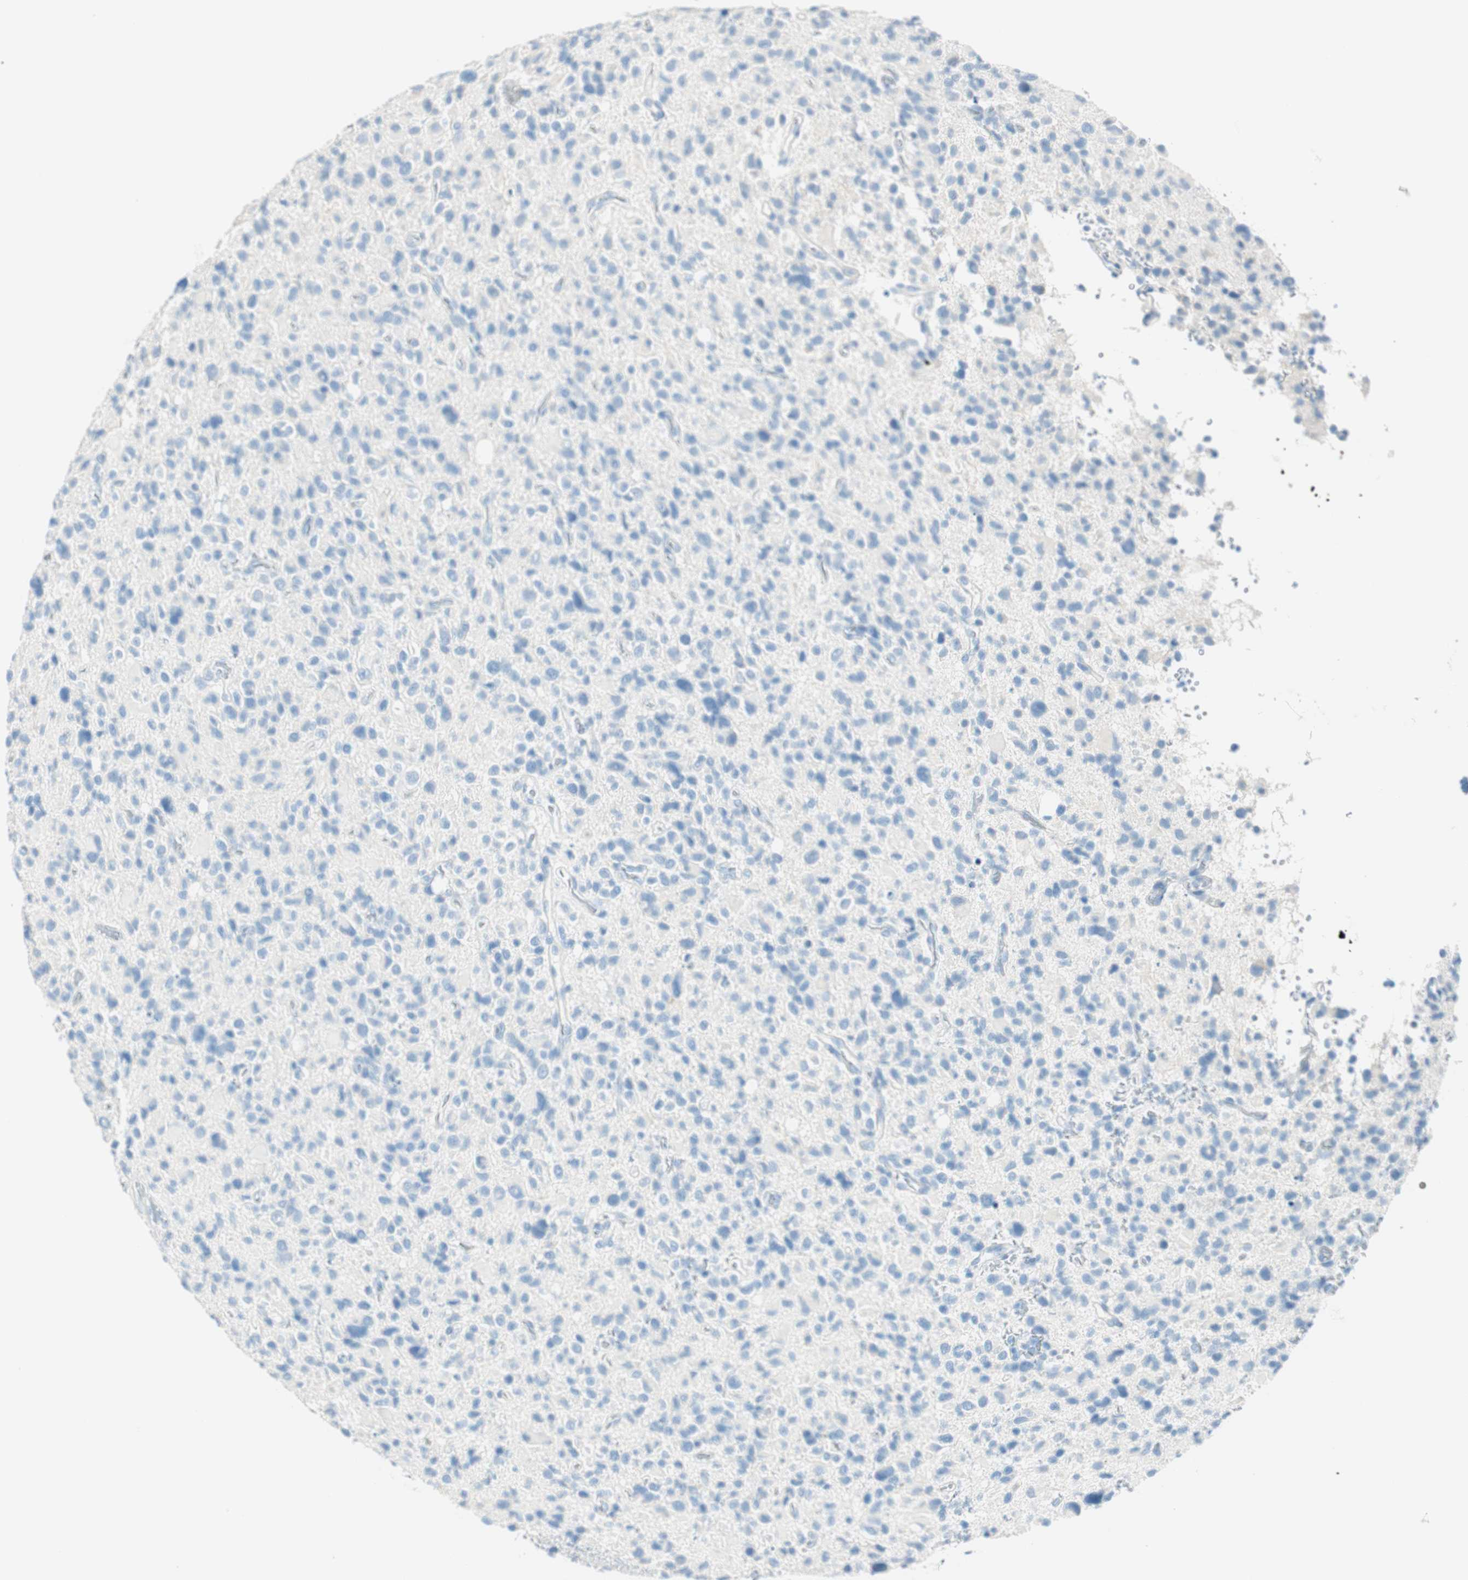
{"staining": {"intensity": "negative", "quantity": "none", "location": "none"}, "tissue": "glioma", "cell_type": "Tumor cells", "image_type": "cancer", "snomed": [{"axis": "morphology", "description": "Glioma, malignant, High grade"}, {"axis": "topography", "description": "Brain"}], "caption": "High-grade glioma (malignant) was stained to show a protein in brown. There is no significant positivity in tumor cells. Nuclei are stained in blue.", "gene": "TNFRSF13C", "patient": {"sex": "male", "age": 48}}